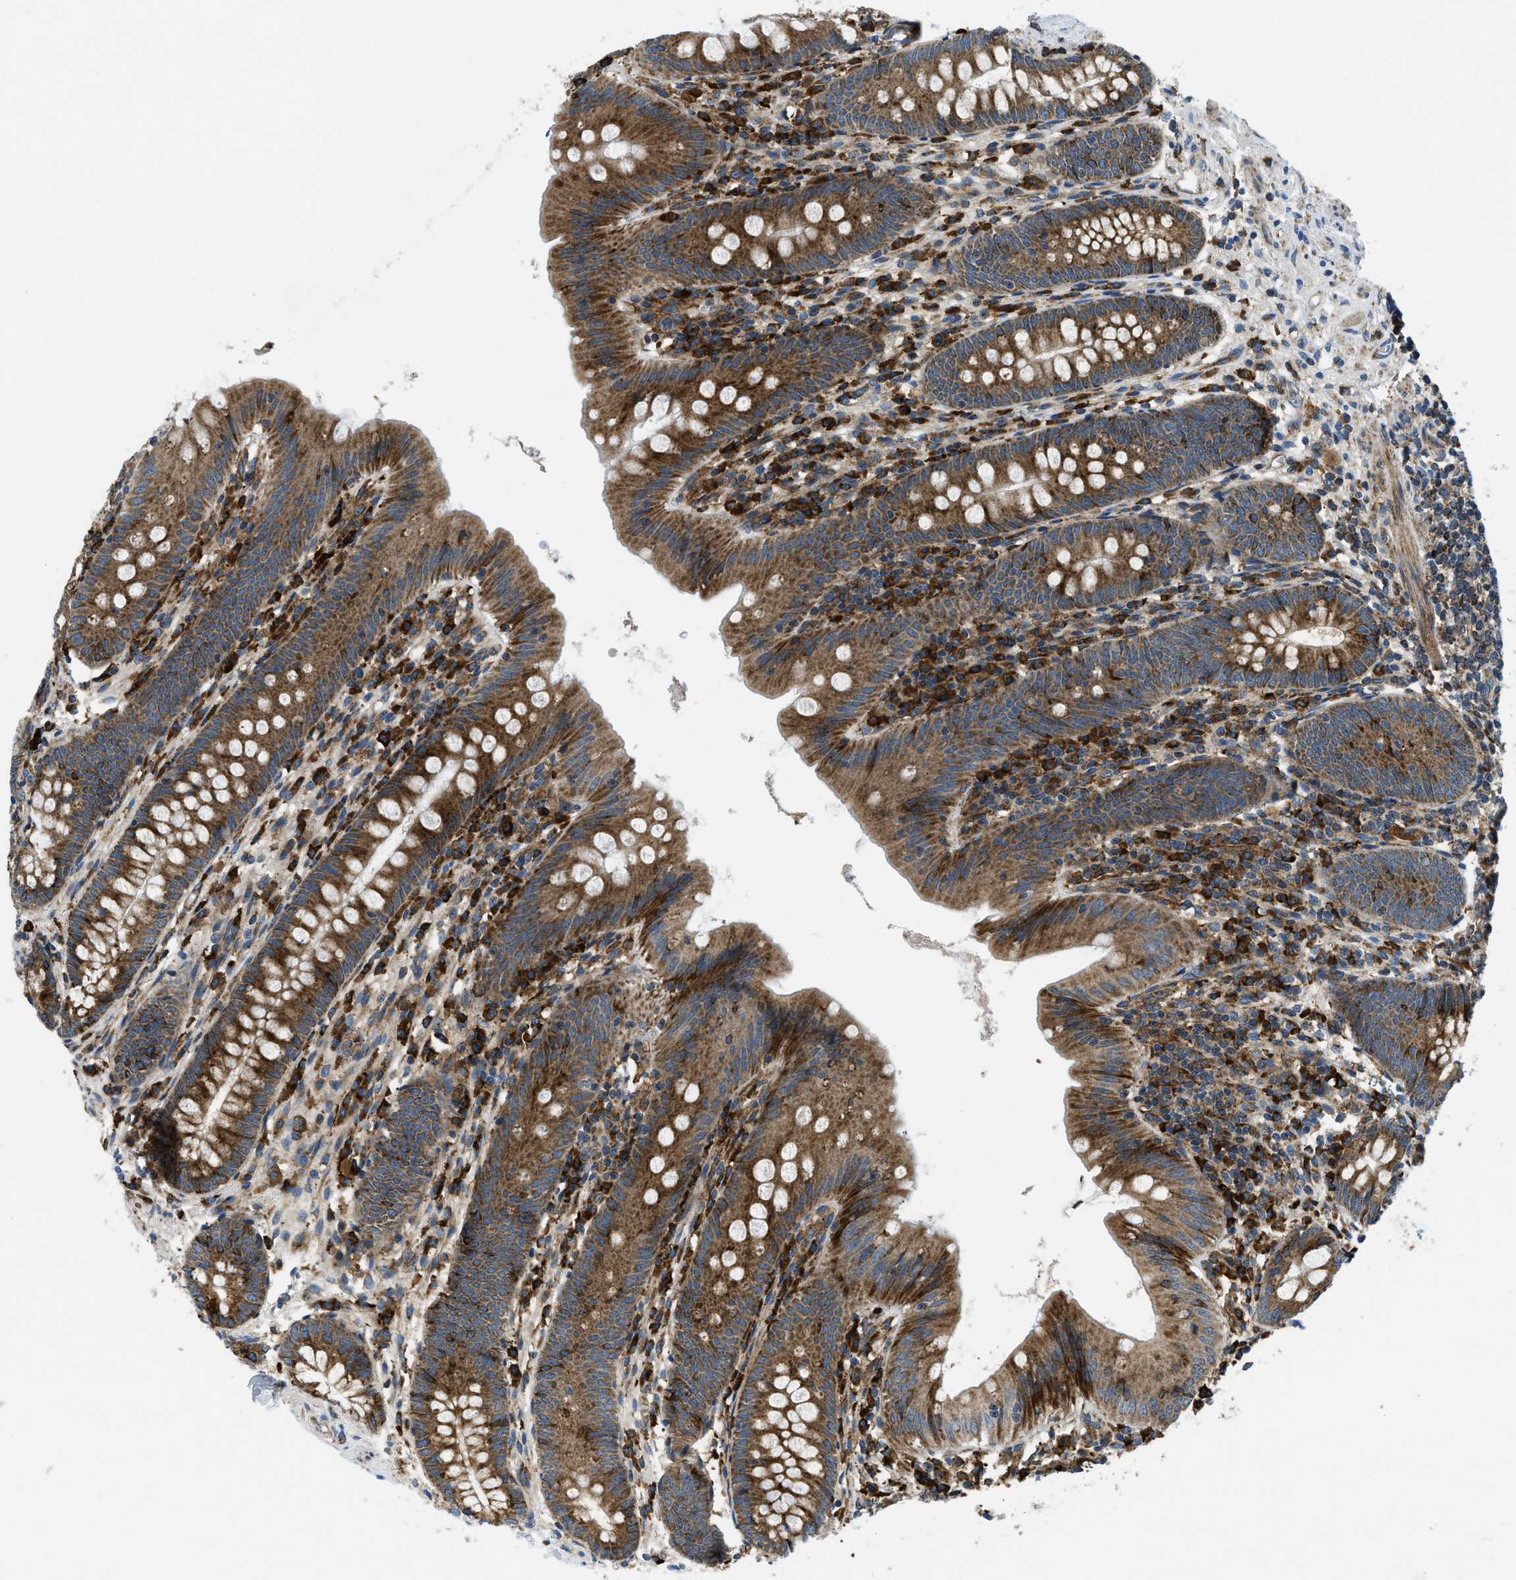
{"staining": {"intensity": "moderate", "quantity": ">75%", "location": "cytoplasmic/membranous"}, "tissue": "appendix", "cell_type": "Glandular cells", "image_type": "normal", "snomed": [{"axis": "morphology", "description": "Normal tissue, NOS"}, {"axis": "topography", "description": "Appendix"}], "caption": "IHC staining of normal appendix, which demonstrates medium levels of moderate cytoplasmic/membranous positivity in approximately >75% of glandular cells indicating moderate cytoplasmic/membranous protein positivity. The staining was performed using DAB (brown) for protein detection and nuclei were counterstained in hematoxylin (blue).", "gene": "CSPG4", "patient": {"sex": "male", "age": 56}}